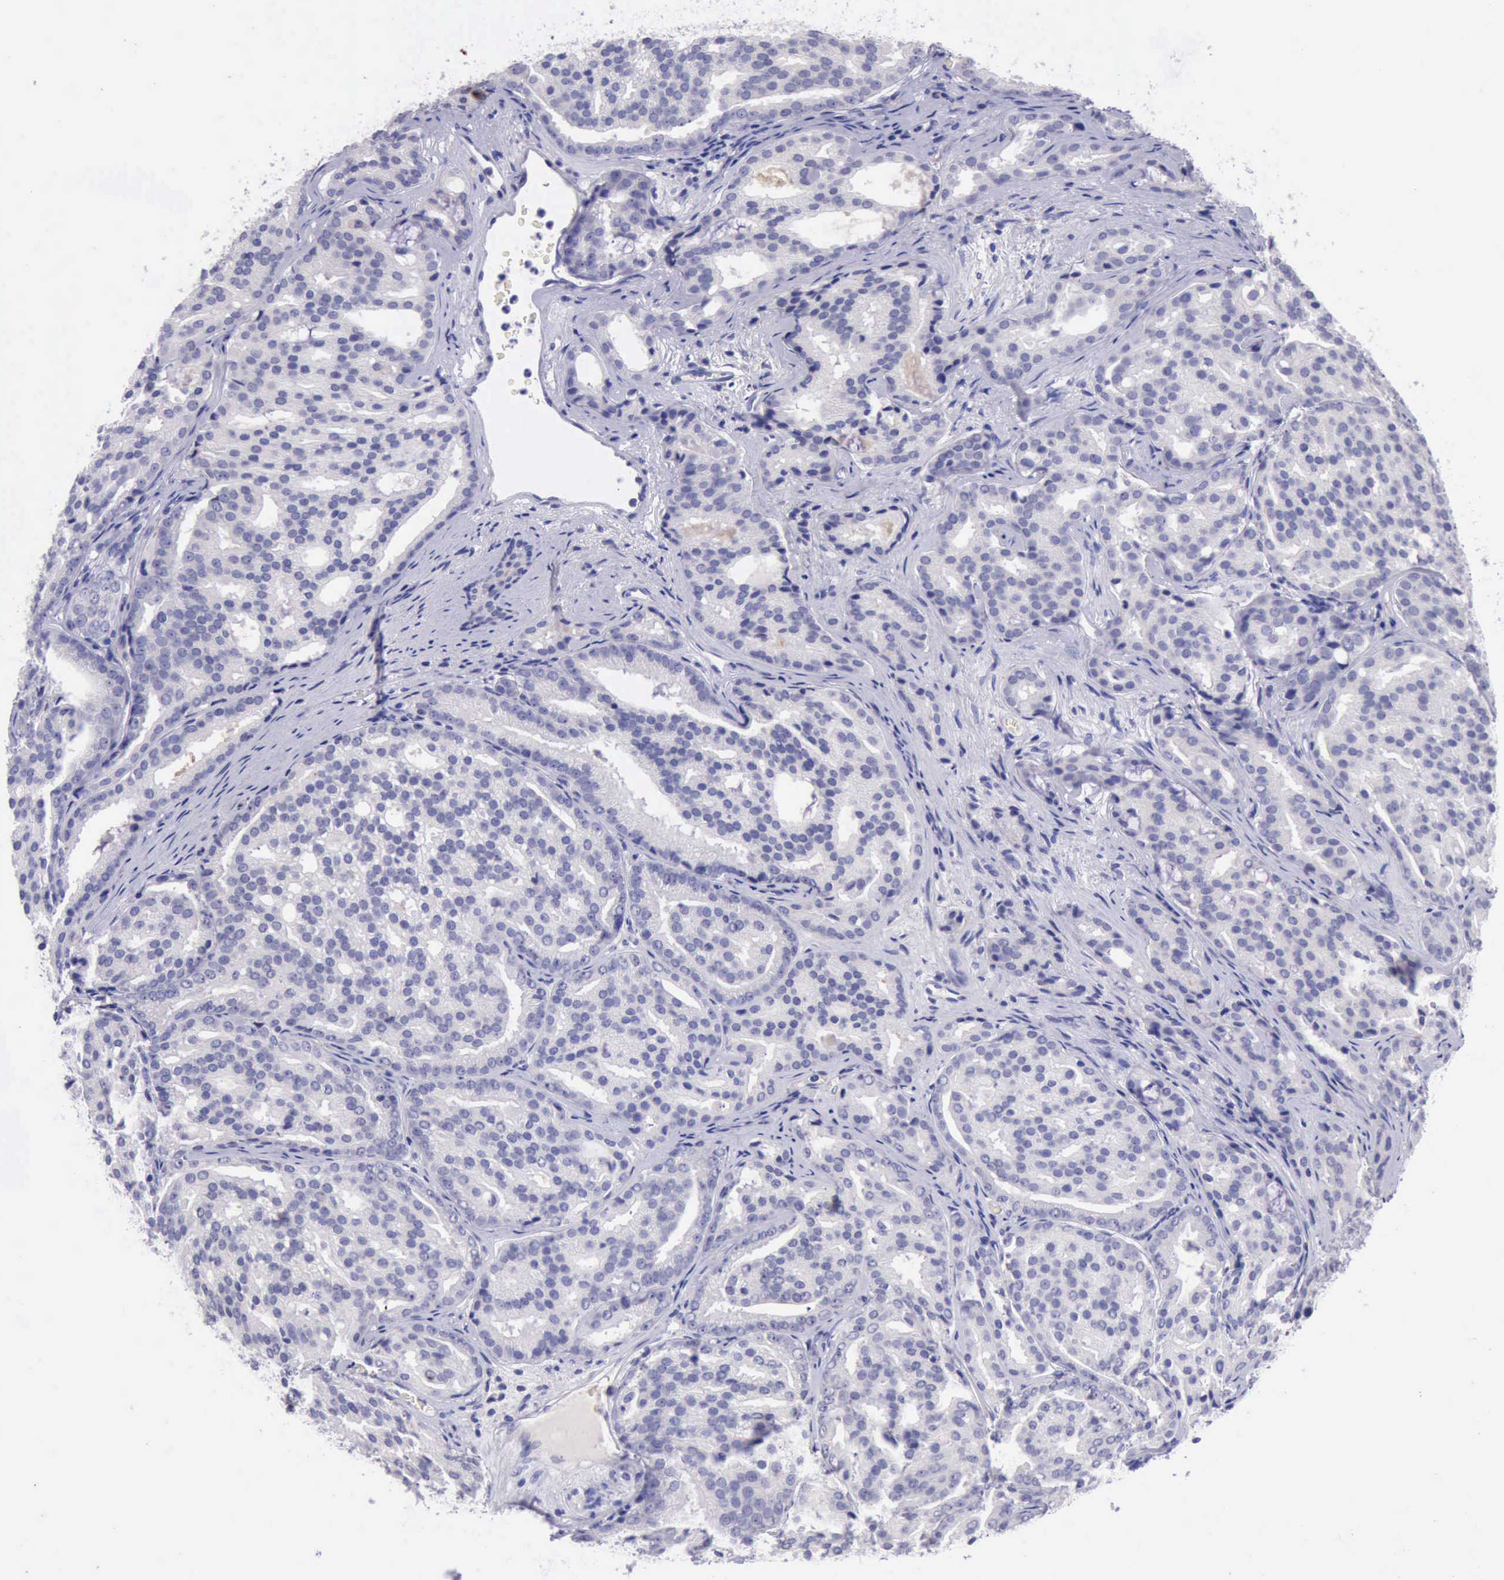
{"staining": {"intensity": "negative", "quantity": "none", "location": "none"}, "tissue": "prostate cancer", "cell_type": "Tumor cells", "image_type": "cancer", "snomed": [{"axis": "morphology", "description": "Adenocarcinoma, High grade"}, {"axis": "topography", "description": "Prostate"}], "caption": "DAB immunohistochemical staining of adenocarcinoma (high-grade) (prostate) shows no significant expression in tumor cells. Brightfield microscopy of immunohistochemistry stained with DAB (brown) and hematoxylin (blue), captured at high magnification.", "gene": "LRFN5", "patient": {"sex": "male", "age": 64}}